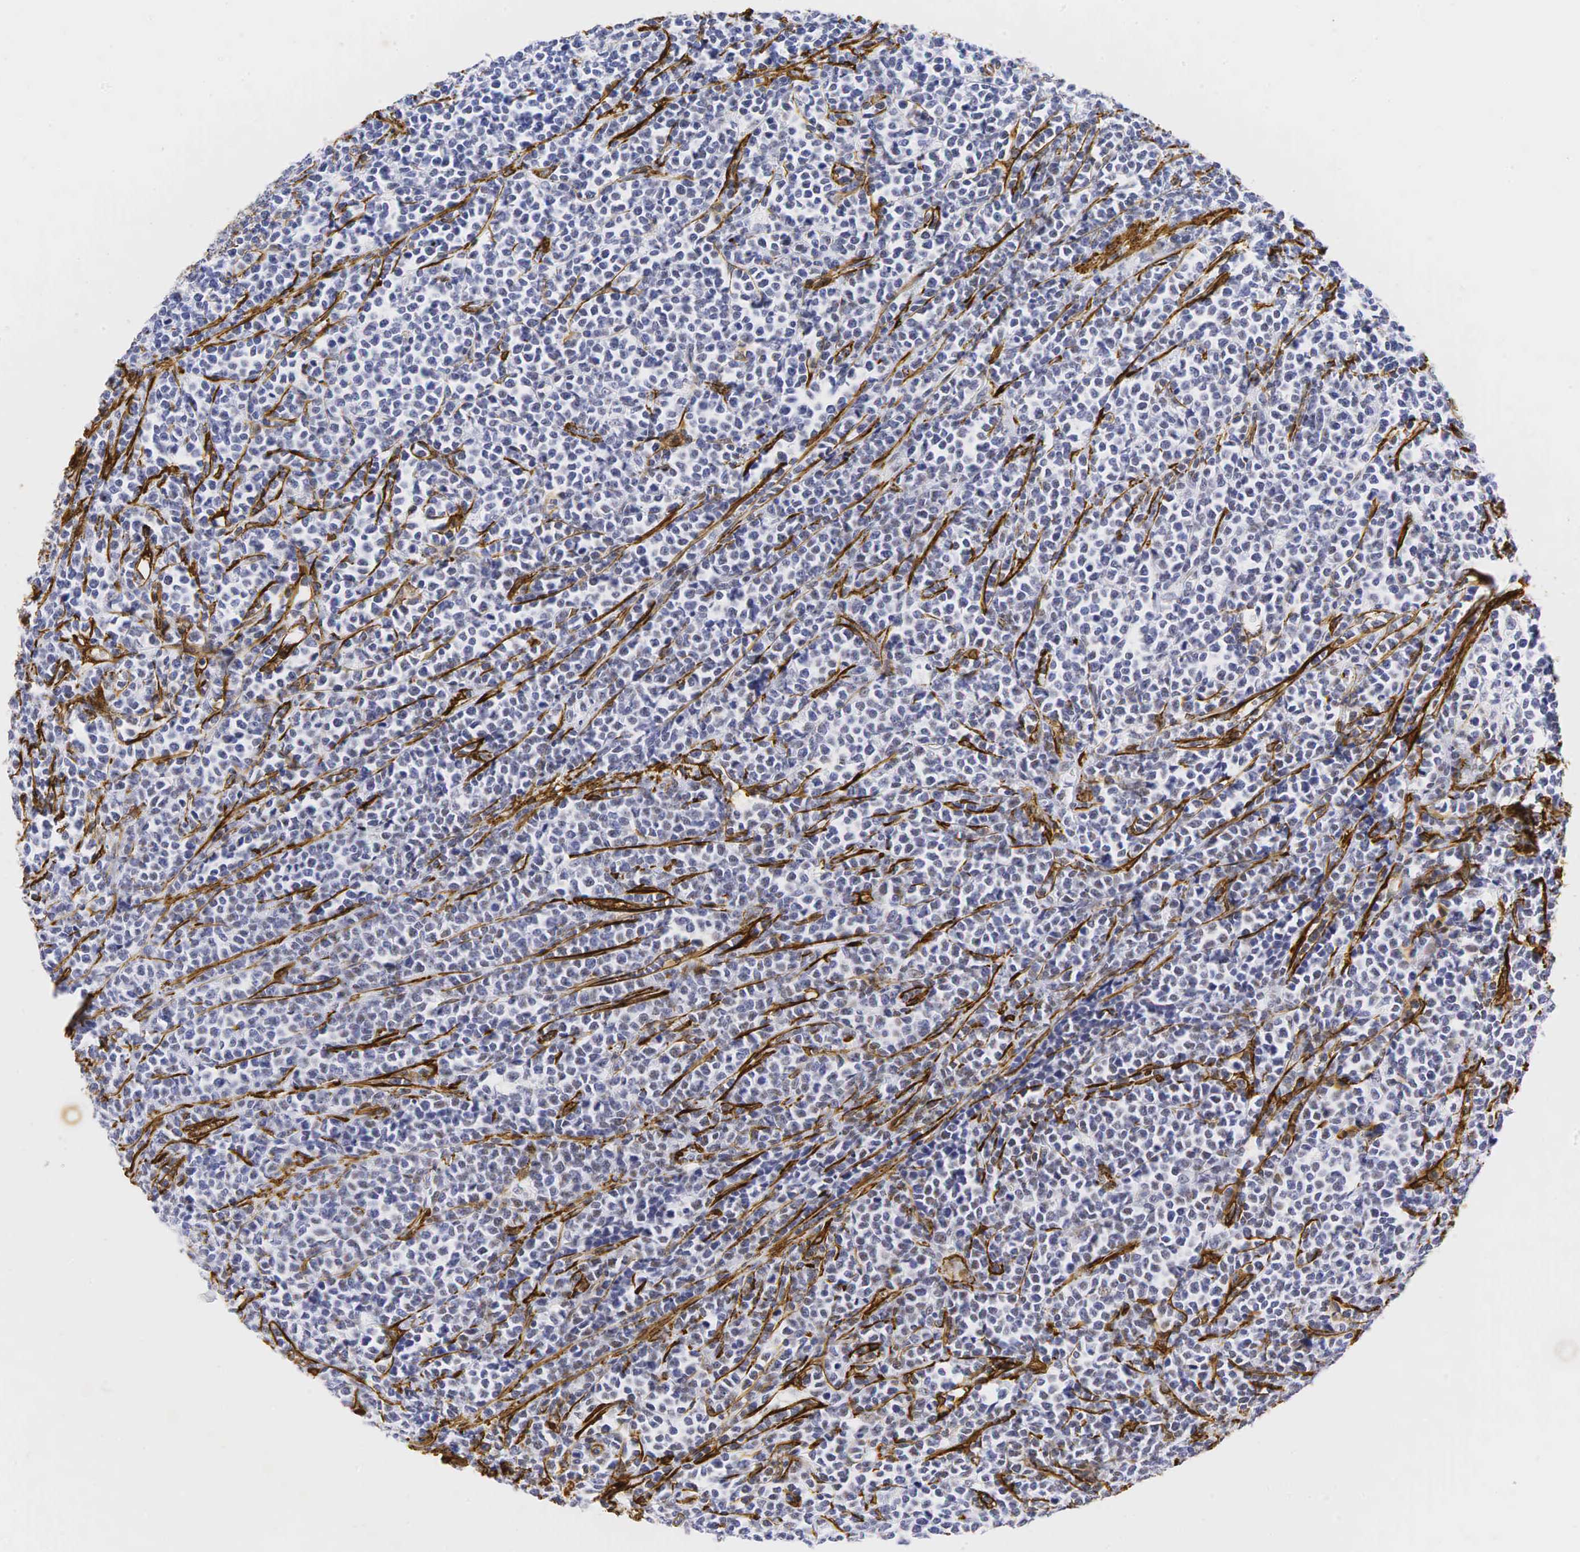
{"staining": {"intensity": "weak", "quantity": "<25%", "location": "nuclear"}, "tissue": "lymphoma", "cell_type": "Tumor cells", "image_type": "cancer", "snomed": [{"axis": "morphology", "description": "Malignant lymphoma, non-Hodgkin's type, High grade"}, {"axis": "topography", "description": "Small intestine"}, {"axis": "topography", "description": "Colon"}], "caption": "High-grade malignant lymphoma, non-Hodgkin's type stained for a protein using immunohistochemistry (IHC) demonstrates no positivity tumor cells.", "gene": "ACTA2", "patient": {"sex": "male", "age": 8}}